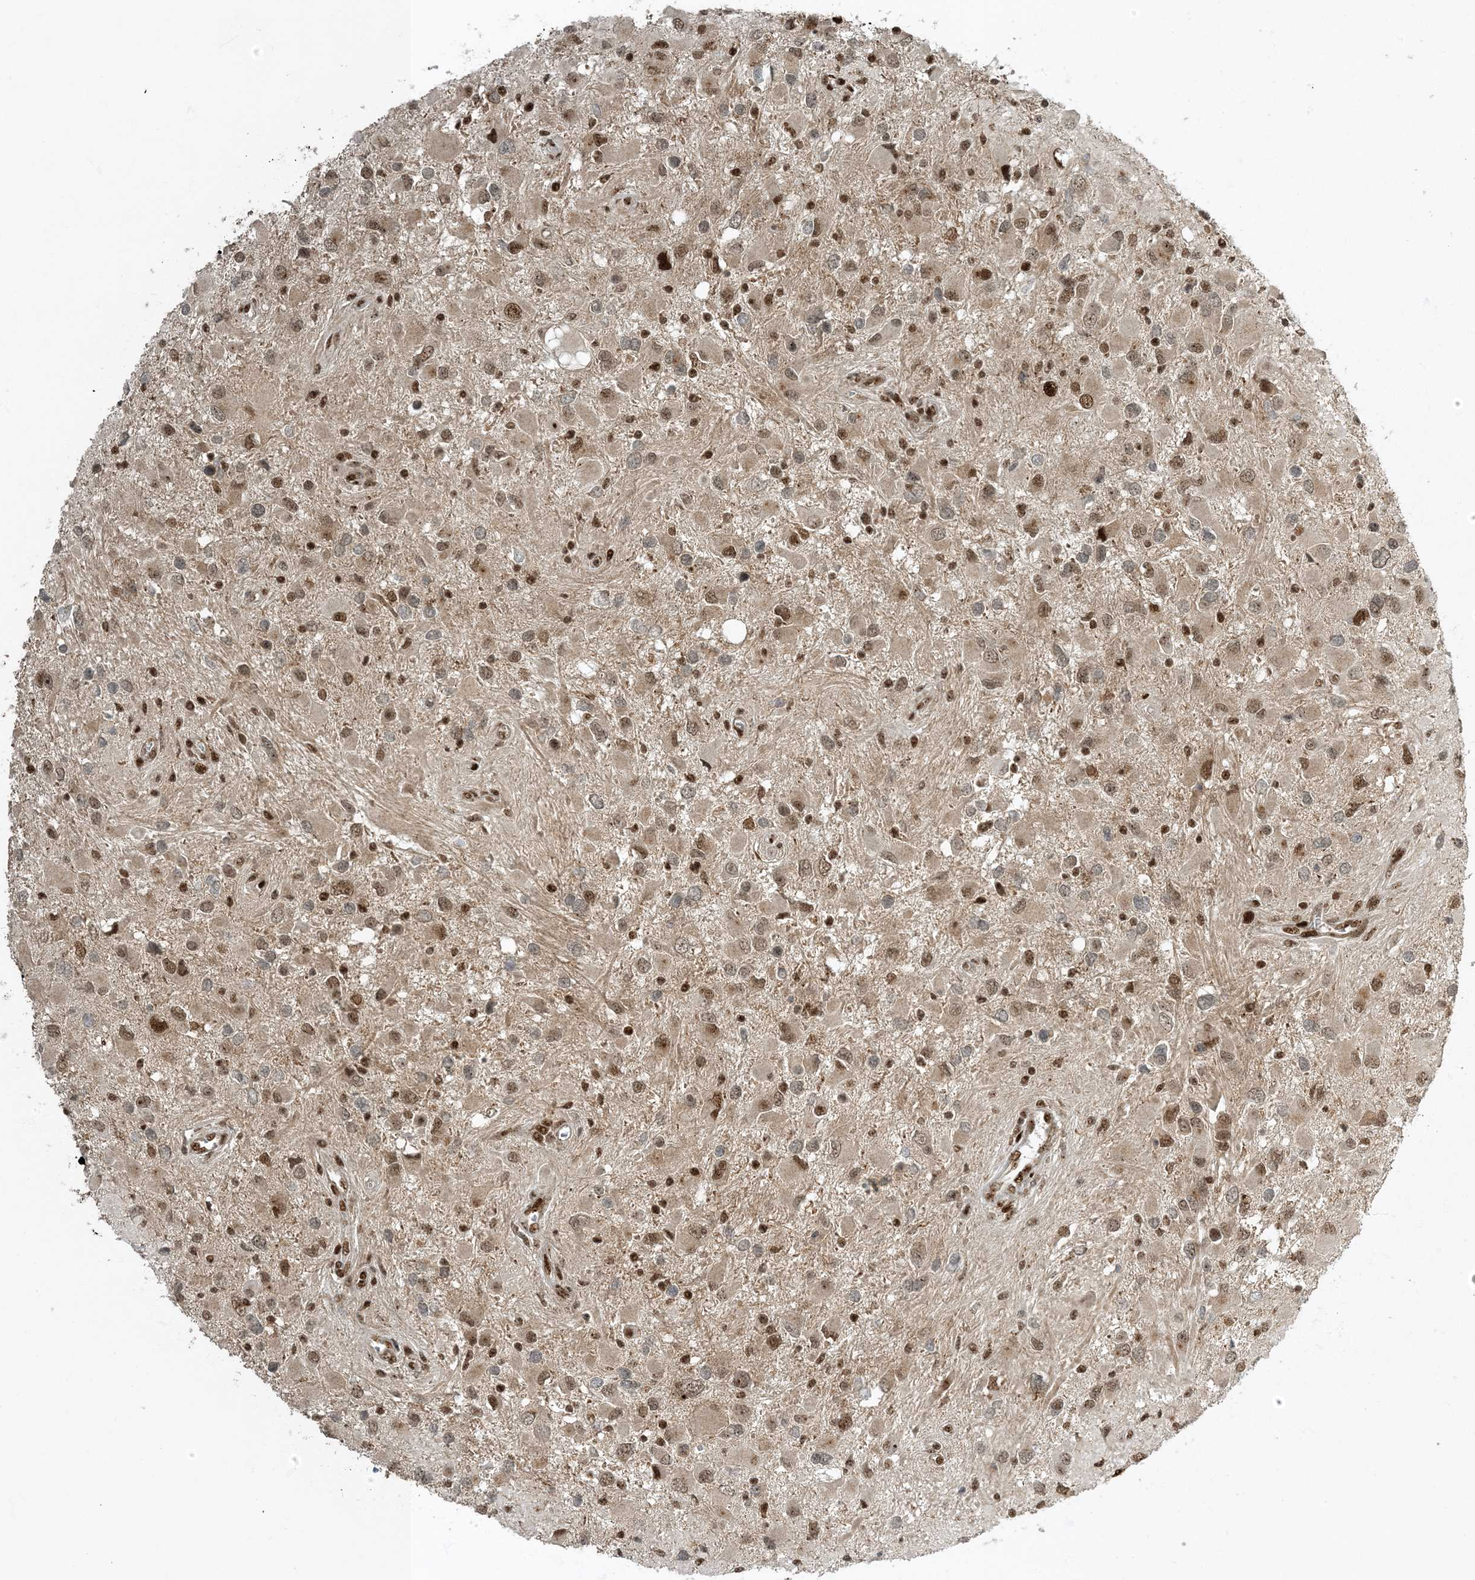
{"staining": {"intensity": "moderate", "quantity": ">75%", "location": "nuclear"}, "tissue": "glioma", "cell_type": "Tumor cells", "image_type": "cancer", "snomed": [{"axis": "morphology", "description": "Glioma, malignant, High grade"}, {"axis": "topography", "description": "Brain"}], "caption": "Tumor cells show medium levels of moderate nuclear positivity in about >75% of cells in human high-grade glioma (malignant).", "gene": "MBD1", "patient": {"sex": "male", "age": 53}}